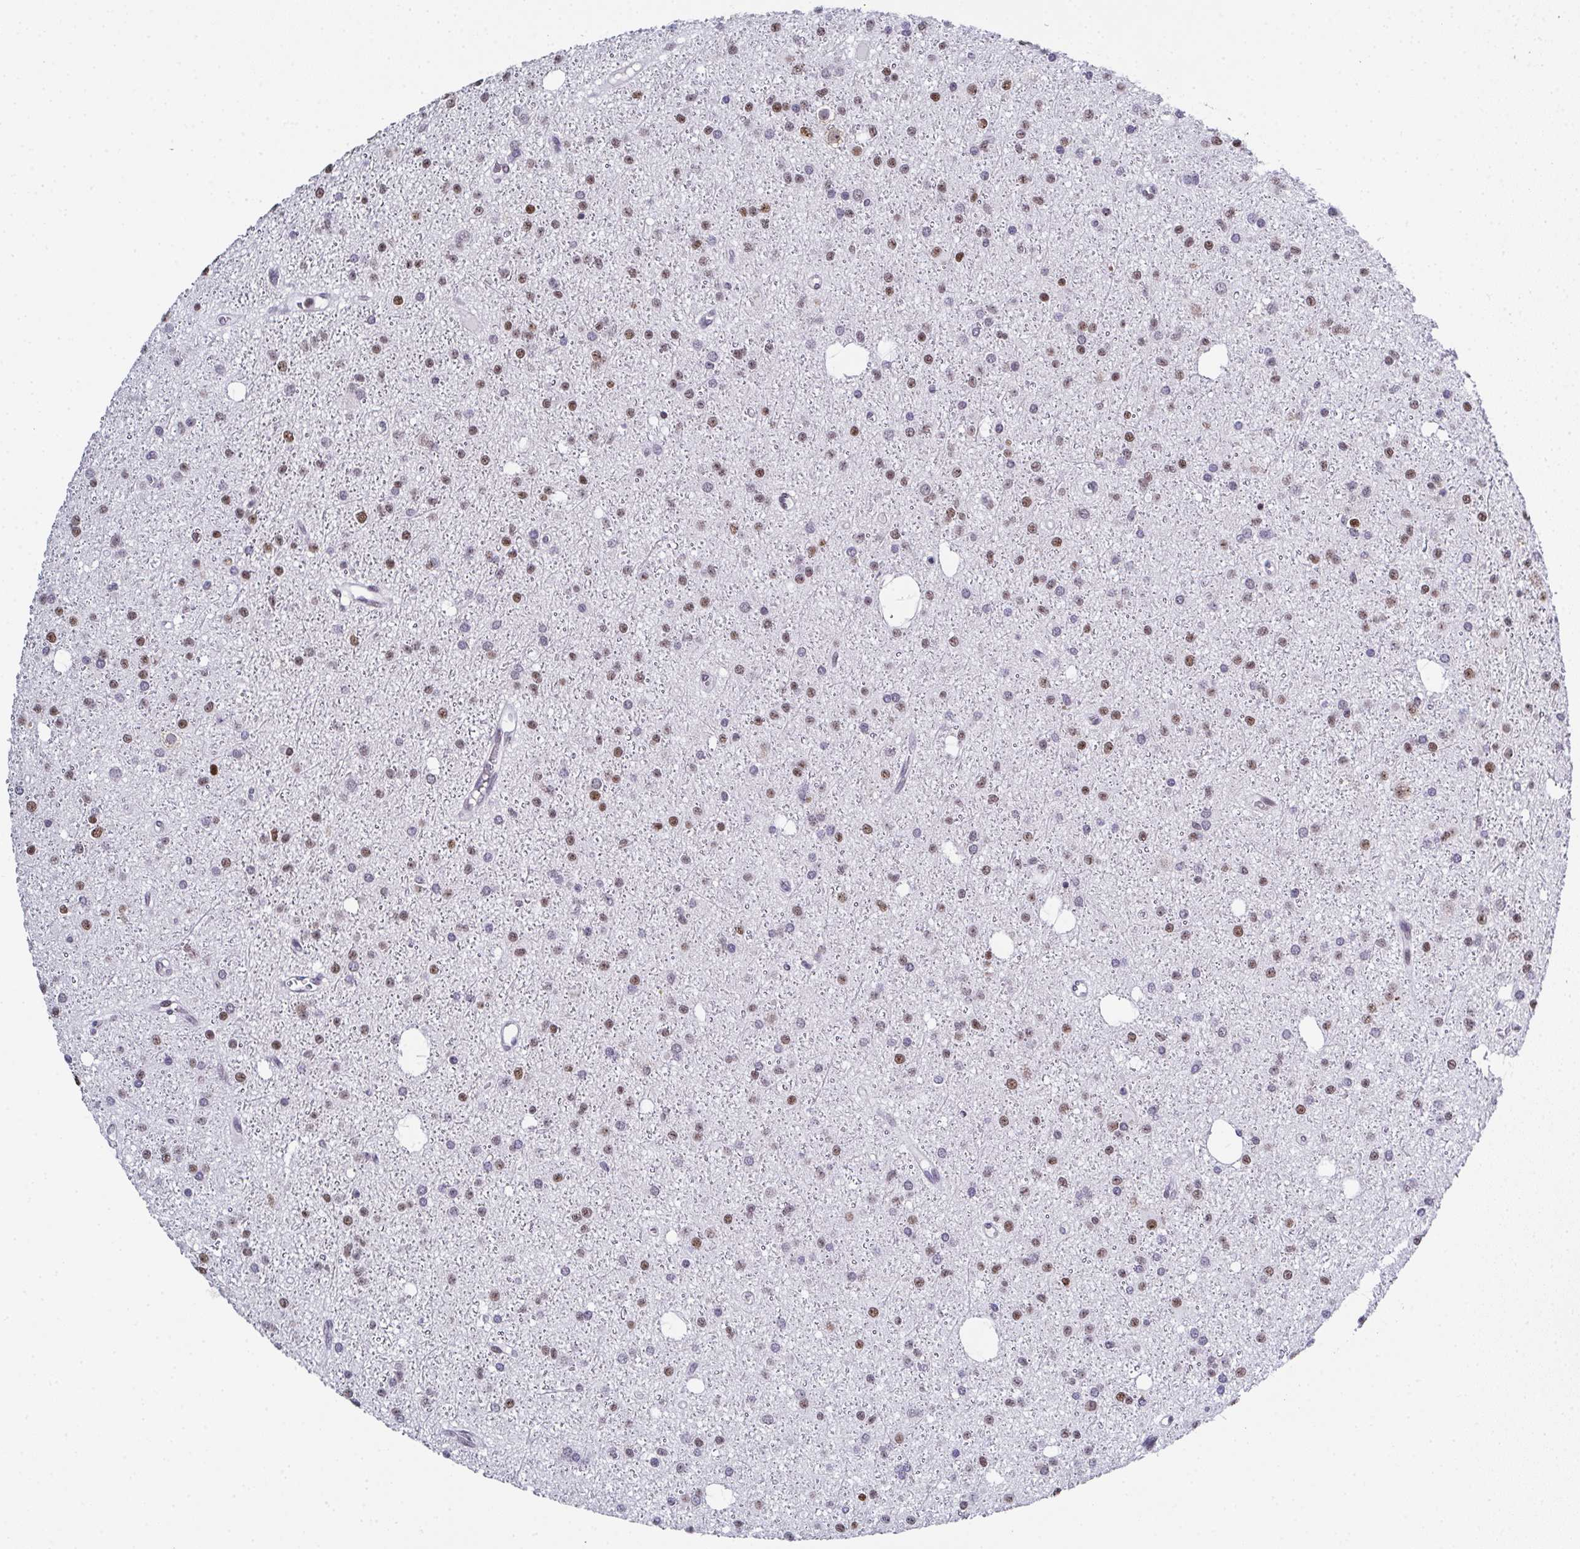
{"staining": {"intensity": "weak", "quantity": "25%-75%", "location": "nuclear"}, "tissue": "glioma", "cell_type": "Tumor cells", "image_type": "cancer", "snomed": [{"axis": "morphology", "description": "Glioma, malignant, Low grade"}, {"axis": "topography", "description": "Brain"}], "caption": "This photomicrograph demonstrates immunohistochemistry staining of glioma, with low weak nuclear expression in approximately 25%-75% of tumor cells.", "gene": "RB1", "patient": {"sex": "male", "age": 27}}